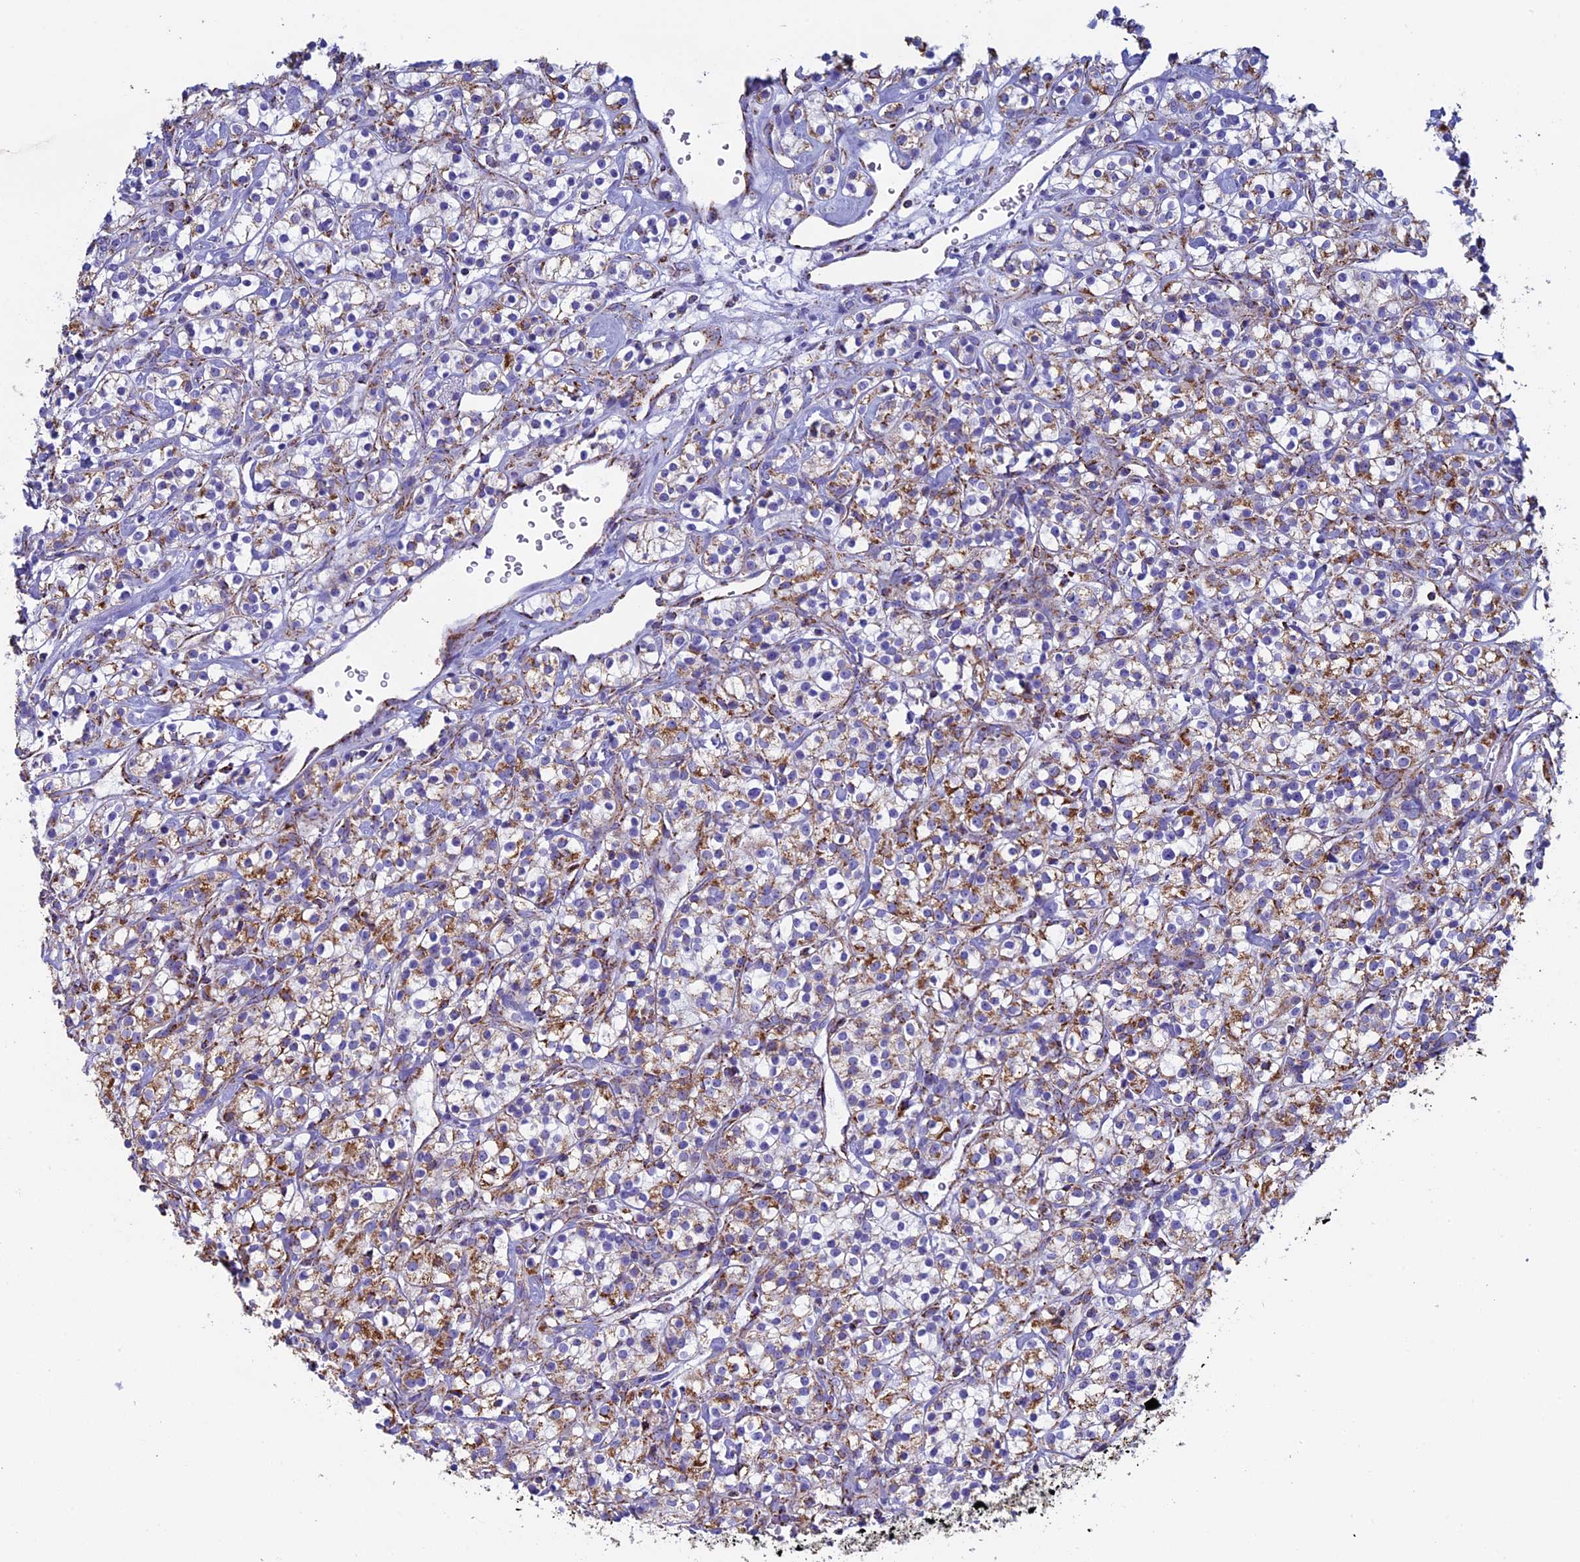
{"staining": {"intensity": "moderate", "quantity": ">75%", "location": "cytoplasmic/membranous"}, "tissue": "renal cancer", "cell_type": "Tumor cells", "image_type": "cancer", "snomed": [{"axis": "morphology", "description": "Adenocarcinoma, NOS"}, {"axis": "topography", "description": "Kidney"}], "caption": "A brown stain shows moderate cytoplasmic/membranous staining of a protein in human renal adenocarcinoma tumor cells.", "gene": "UQCRFS1", "patient": {"sex": "male", "age": 77}}